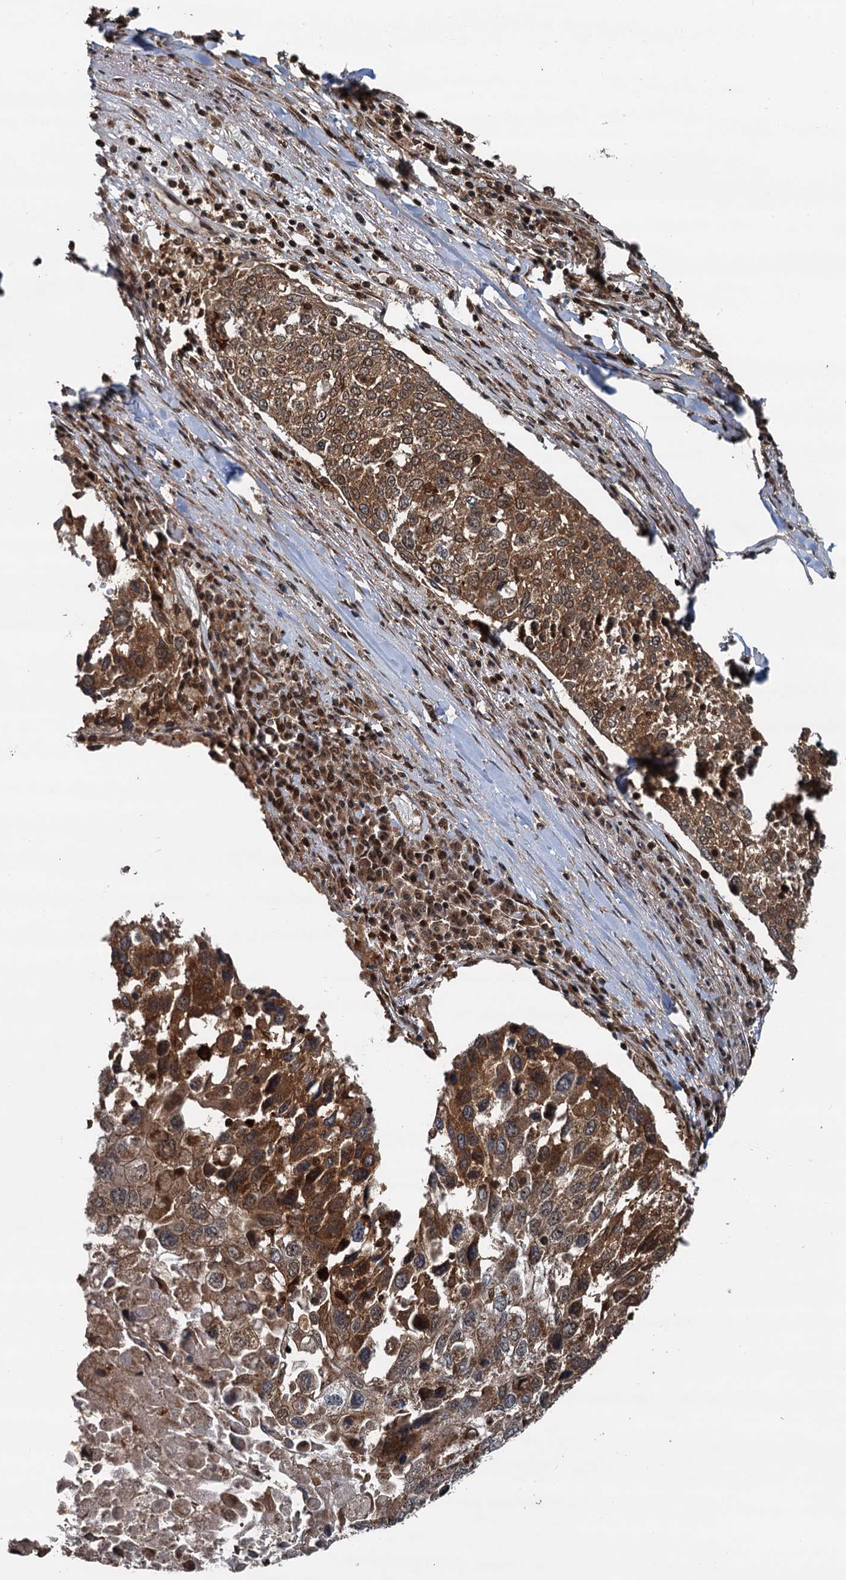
{"staining": {"intensity": "moderate", "quantity": ">75%", "location": "cytoplasmic/membranous"}, "tissue": "lung cancer", "cell_type": "Tumor cells", "image_type": "cancer", "snomed": [{"axis": "morphology", "description": "Squamous cell carcinoma, NOS"}, {"axis": "topography", "description": "Lung"}], "caption": "Human squamous cell carcinoma (lung) stained with a protein marker displays moderate staining in tumor cells.", "gene": "STUB1", "patient": {"sex": "male", "age": 65}}